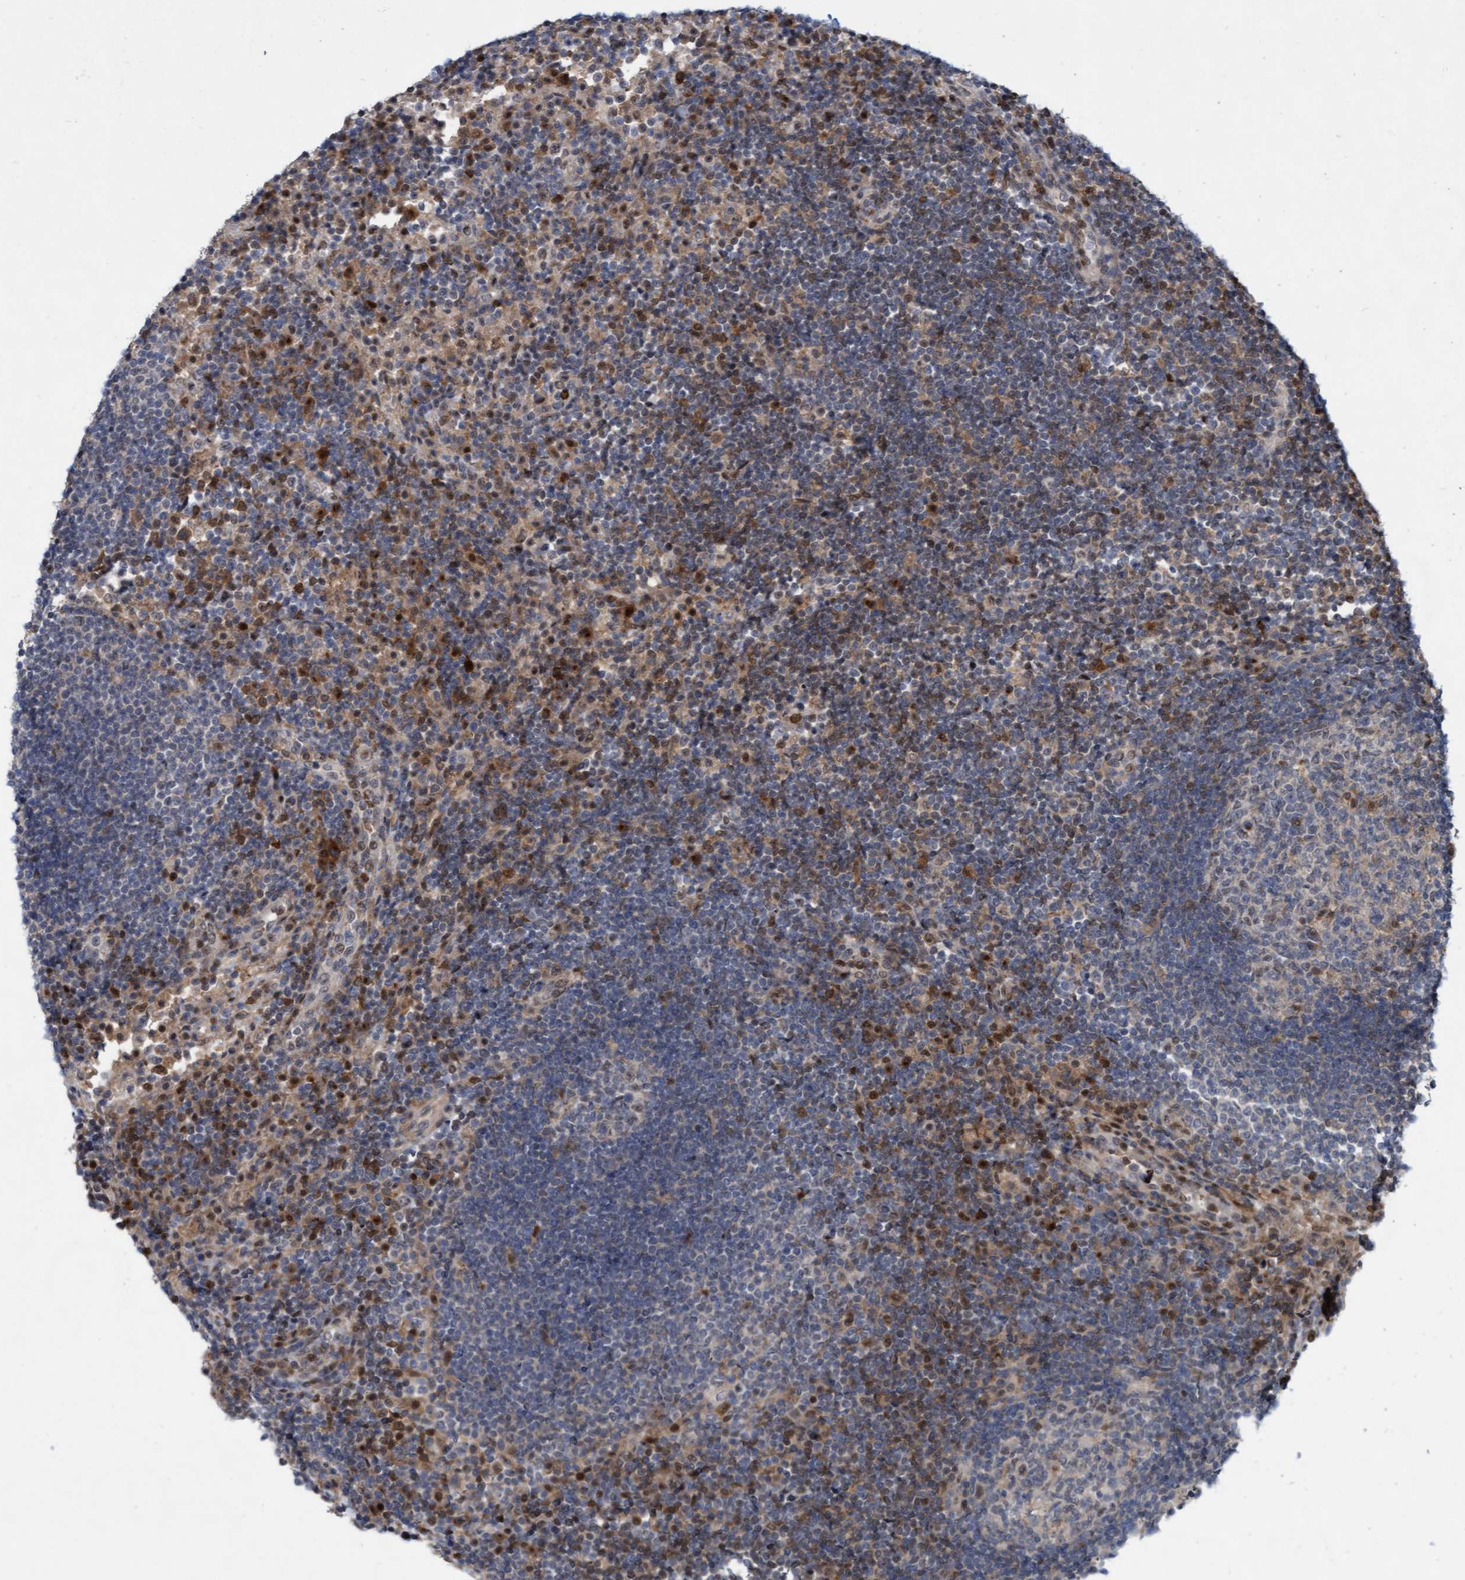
{"staining": {"intensity": "weak", "quantity": "<25%", "location": "cytoplasmic/membranous"}, "tissue": "lymph node", "cell_type": "Germinal center cells", "image_type": "normal", "snomed": [{"axis": "morphology", "description": "Normal tissue, NOS"}, {"axis": "topography", "description": "Lymph node"}], "caption": "Immunohistochemistry (IHC) micrograph of benign lymph node: human lymph node stained with DAB exhibits no significant protein staining in germinal center cells.", "gene": "RAP1GAP2", "patient": {"sex": "female", "age": 53}}